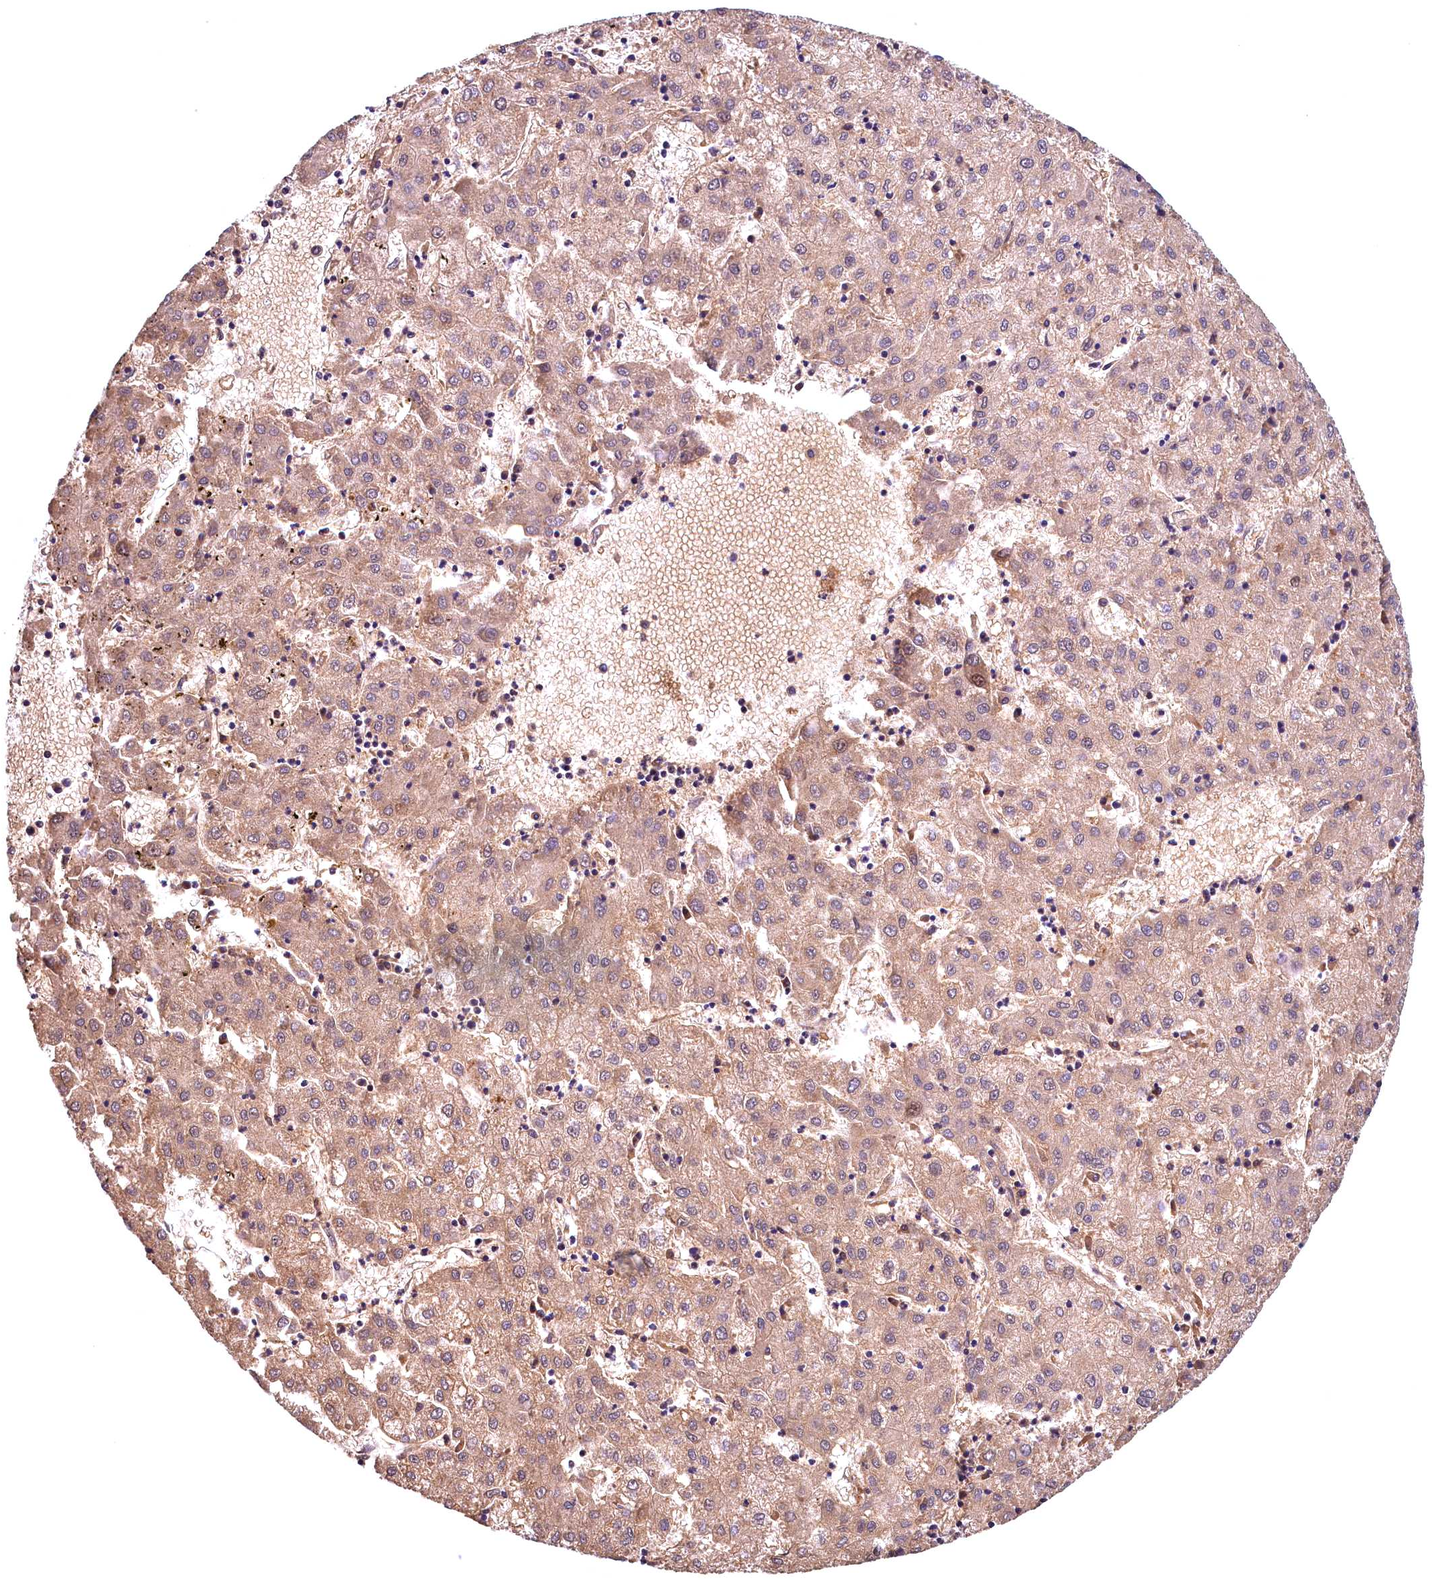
{"staining": {"intensity": "moderate", "quantity": ">75%", "location": "cytoplasmic/membranous"}, "tissue": "liver cancer", "cell_type": "Tumor cells", "image_type": "cancer", "snomed": [{"axis": "morphology", "description": "Carcinoma, Hepatocellular, NOS"}, {"axis": "topography", "description": "Liver"}], "caption": "This is a micrograph of immunohistochemistry staining of liver cancer (hepatocellular carcinoma), which shows moderate positivity in the cytoplasmic/membranous of tumor cells.", "gene": "NAIP", "patient": {"sex": "male", "age": 72}}